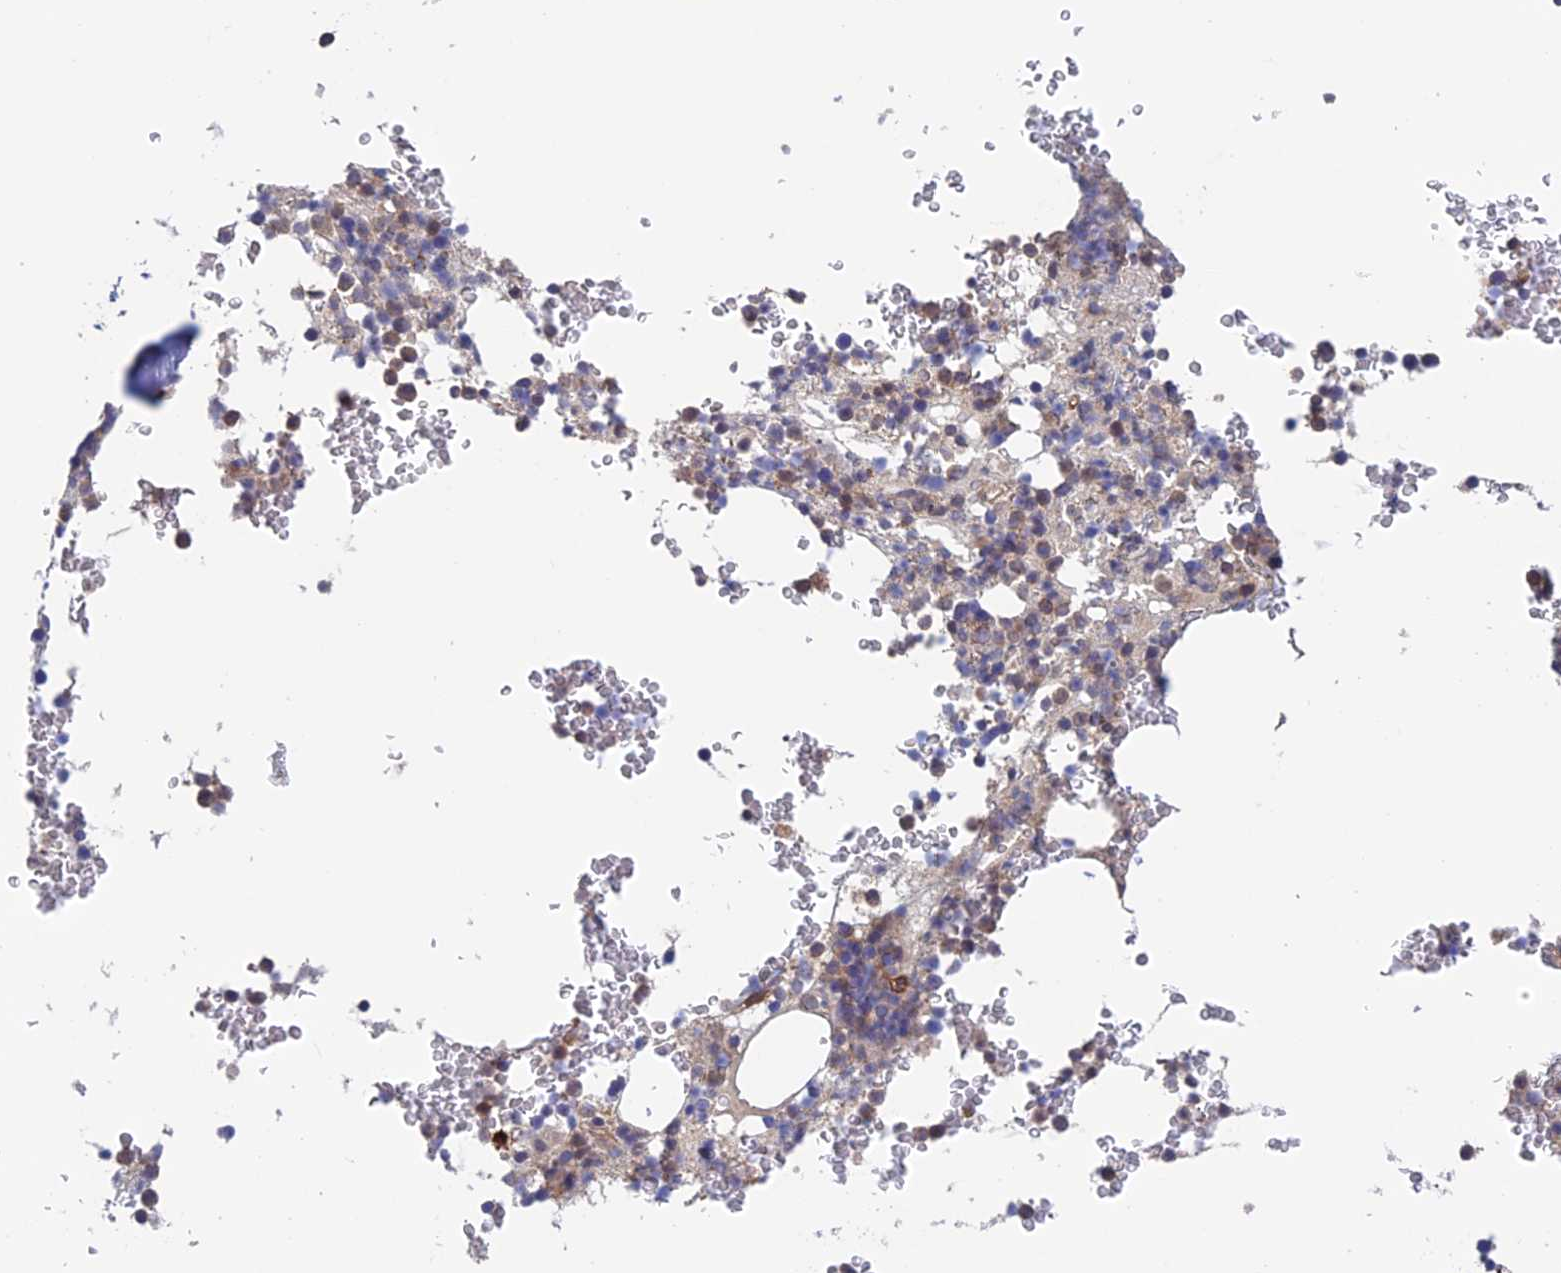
{"staining": {"intensity": "negative", "quantity": "none", "location": "none"}, "tissue": "bone marrow", "cell_type": "Hematopoietic cells", "image_type": "normal", "snomed": [{"axis": "morphology", "description": "Normal tissue, NOS"}, {"axis": "topography", "description": "Bone marrow"}], "caption": "Protein analysis of benign bone marrow reveals no significant expression in hematopoietic cells.", "gene": "NUDT16L1", "patient": {"sex": "male", "age": 58}}